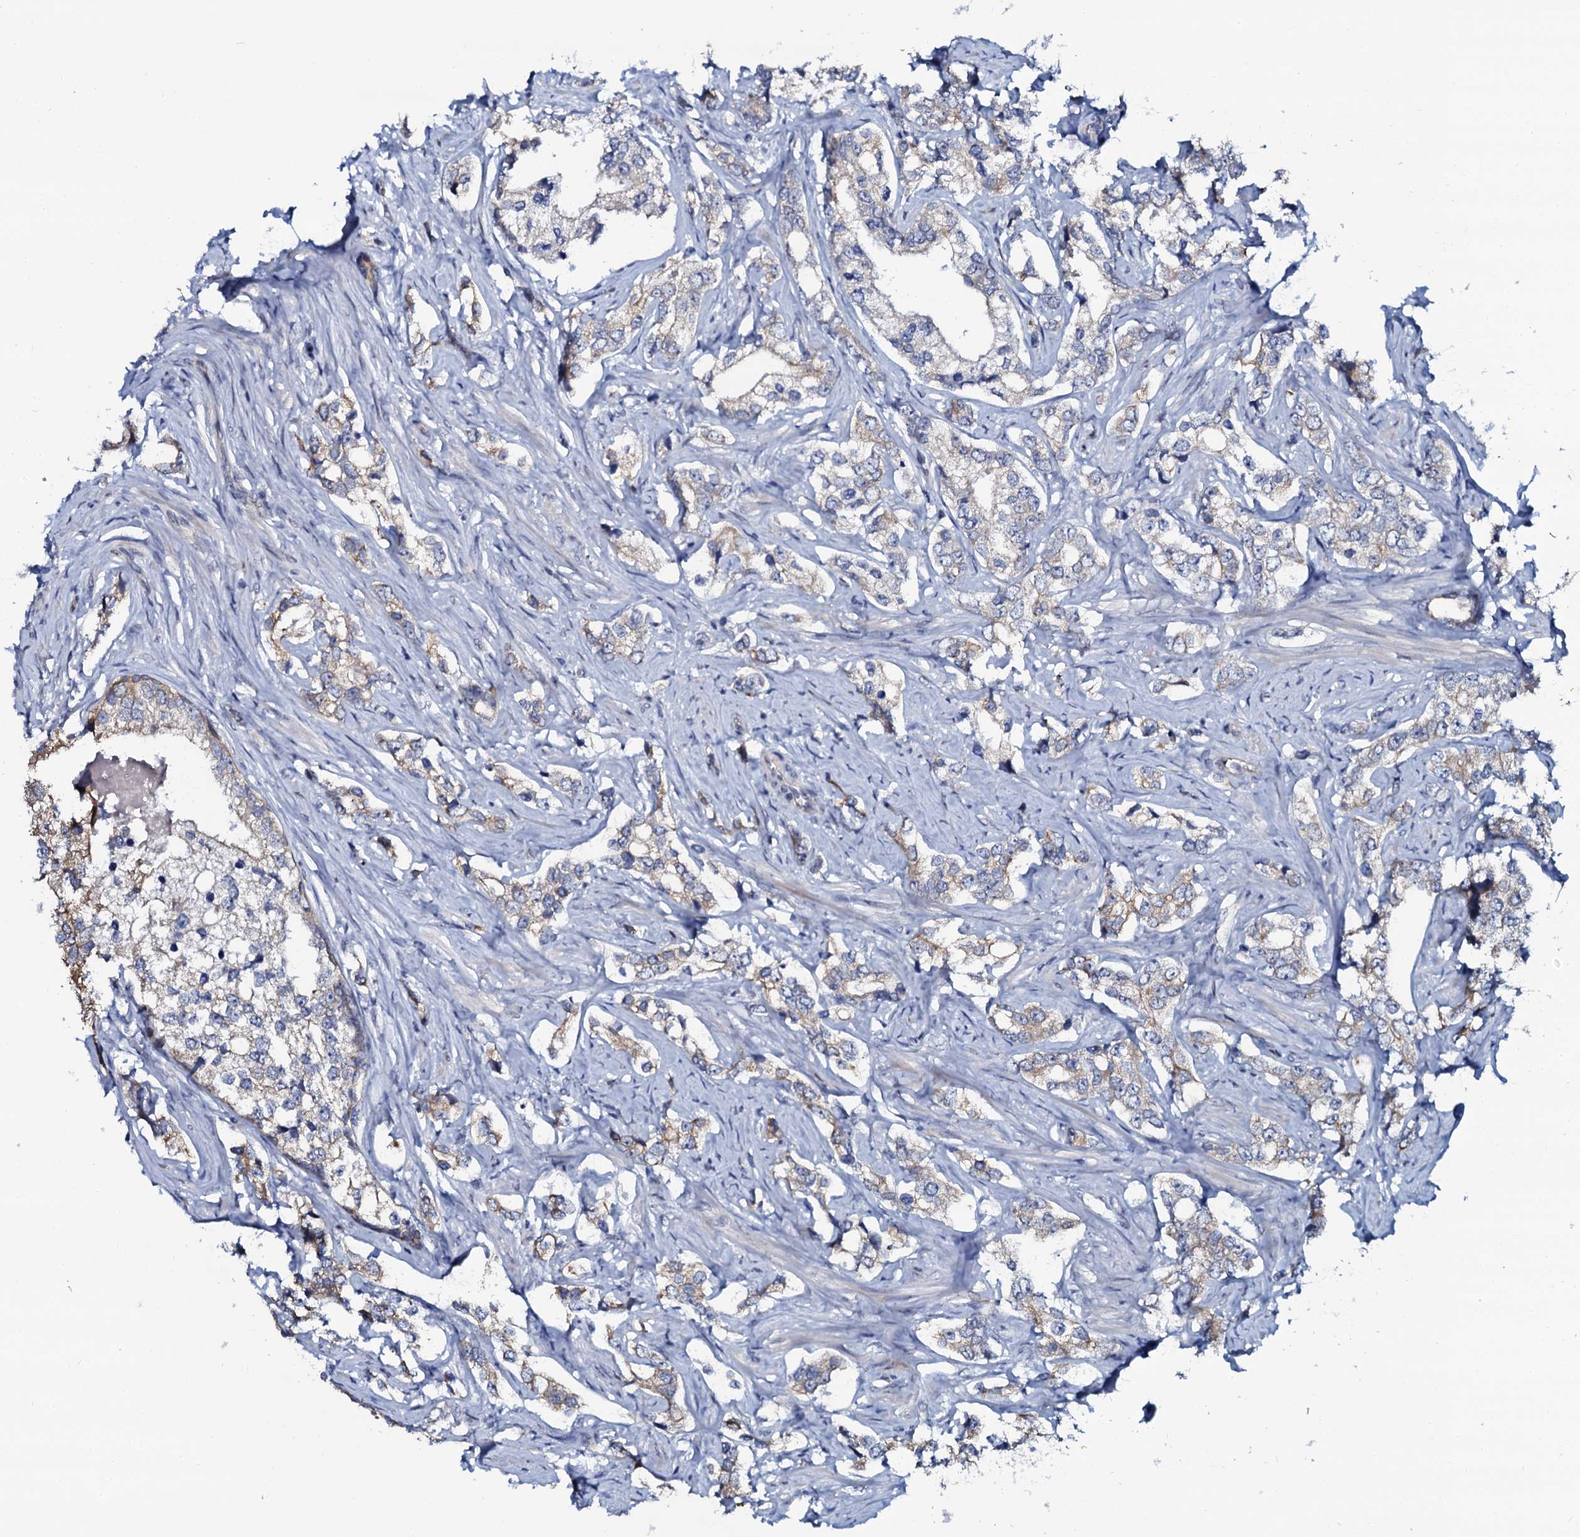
{"staining": {"intensity": "weak", "quantity": "25%-75%", "location": "cytoplasmic/membranous"}, "tissue": "prostate cancer", "cell_type": "Tumor cells", "image_type": "cancer", "snomed": [{"axis": "morphology", "description": "Adenocarcinoma, High grade"}, {"axis": "topography", "description": "Prostate"}], "caption": "DAB (3,3'-diaminobenzidine) immunohistochemical staining of prostate cancer demonstrates weak cytoplasmic/membranous protein positivity in about 25%-75% of tumor cells.", "gene": "C10orf88", "patient": {"sex": "male", "age": 66}}